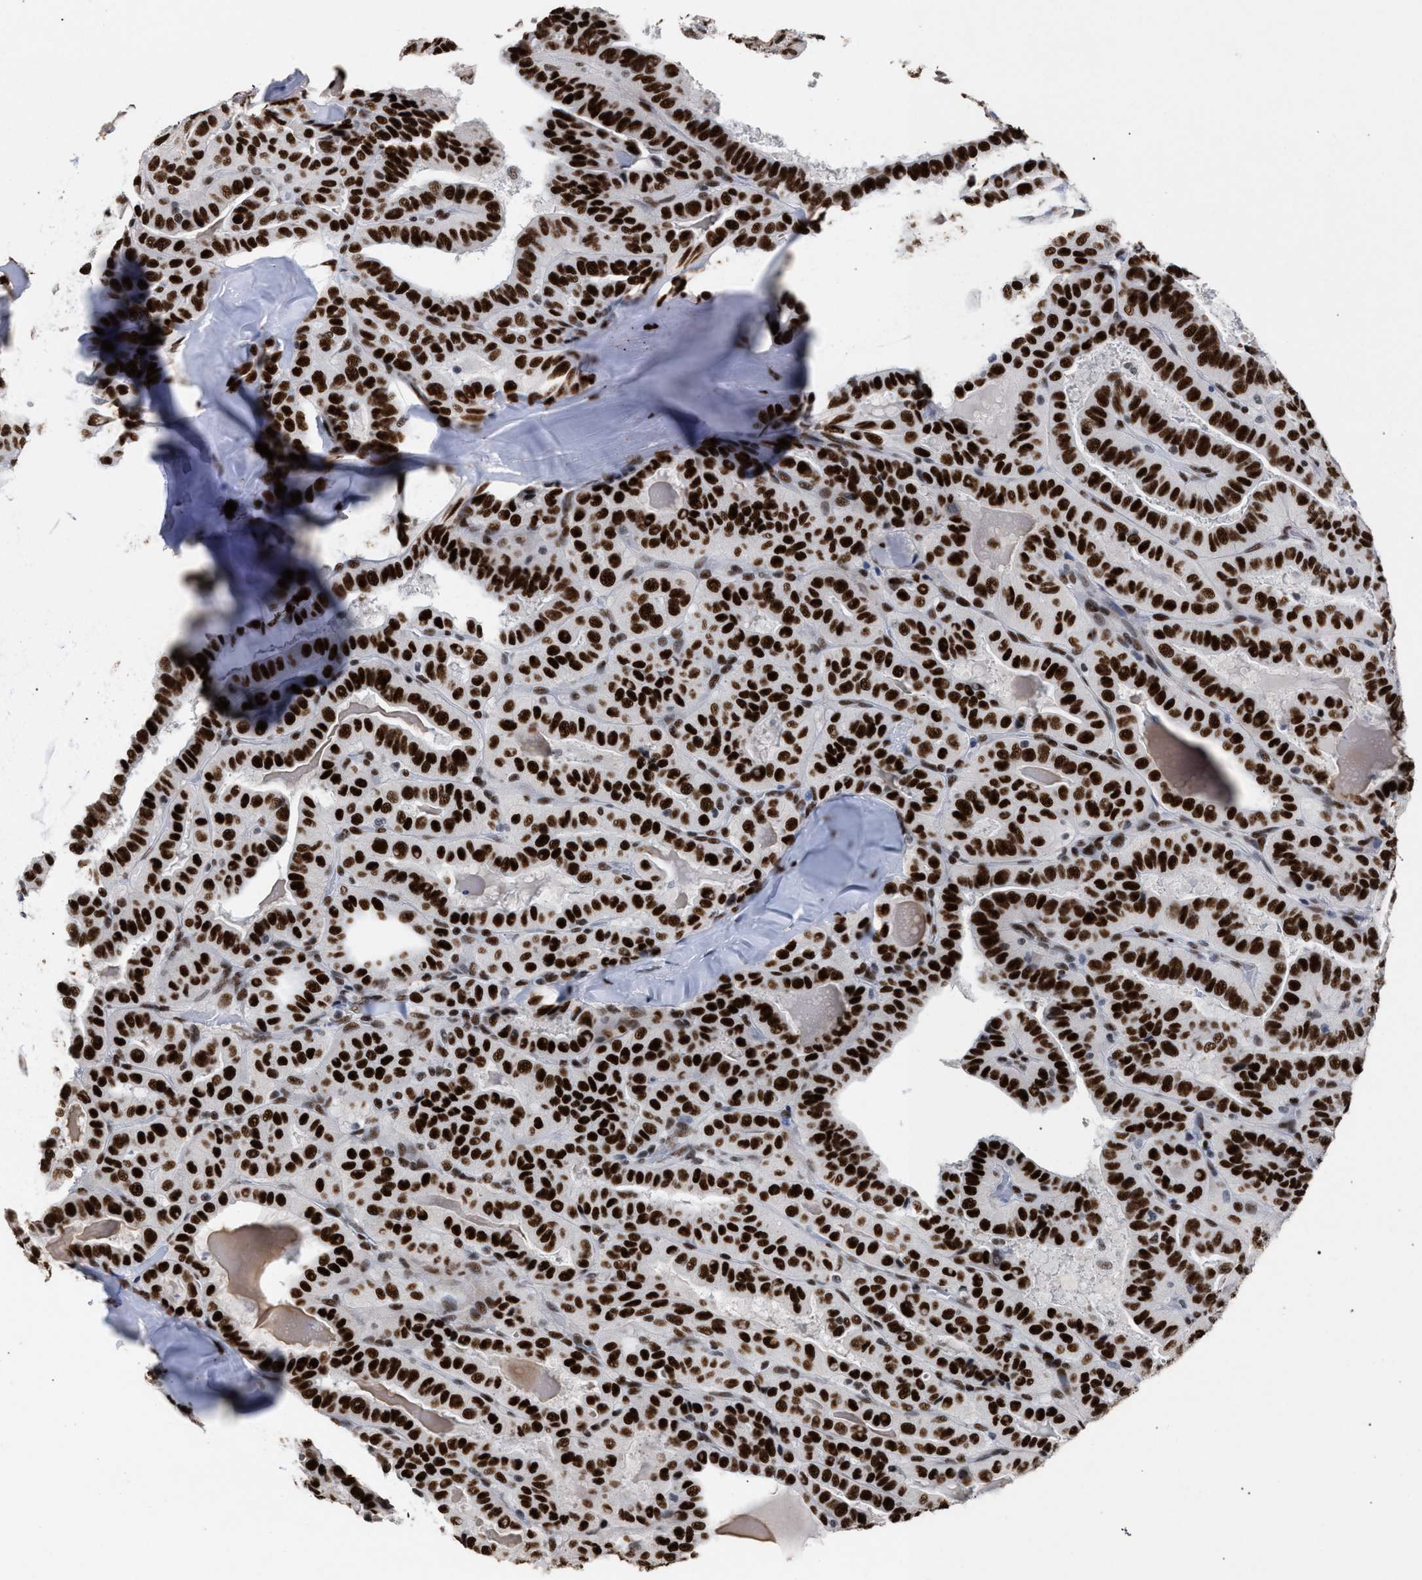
{"staining": {"intensity": "strong", "quantity": ">75%", "location": "nuclear"}, "tissue": "thyroid cancer", "cell_type": "Tumor cells", "image_type": "cancer", "snomed": [{"axis": "morphology", "description": "Papillary adenocarcinoma, NOS"}, {"axis": "topography", "description": "Thyroid gland"}], "caption": "High-power microscopy captured an immunohistochemistry photomicrograph of thyroid cancer (papillary adenocarcinoma), revealing strong nuclear positivity in about >75% of tumor cells. The staining is performed using DAB brown chromogen to label protein expression. The nuclei are counter-stained blue using hematoxylin.", "gene": "TP53BP1", "patient": {"sex": "male", "age": 77}}